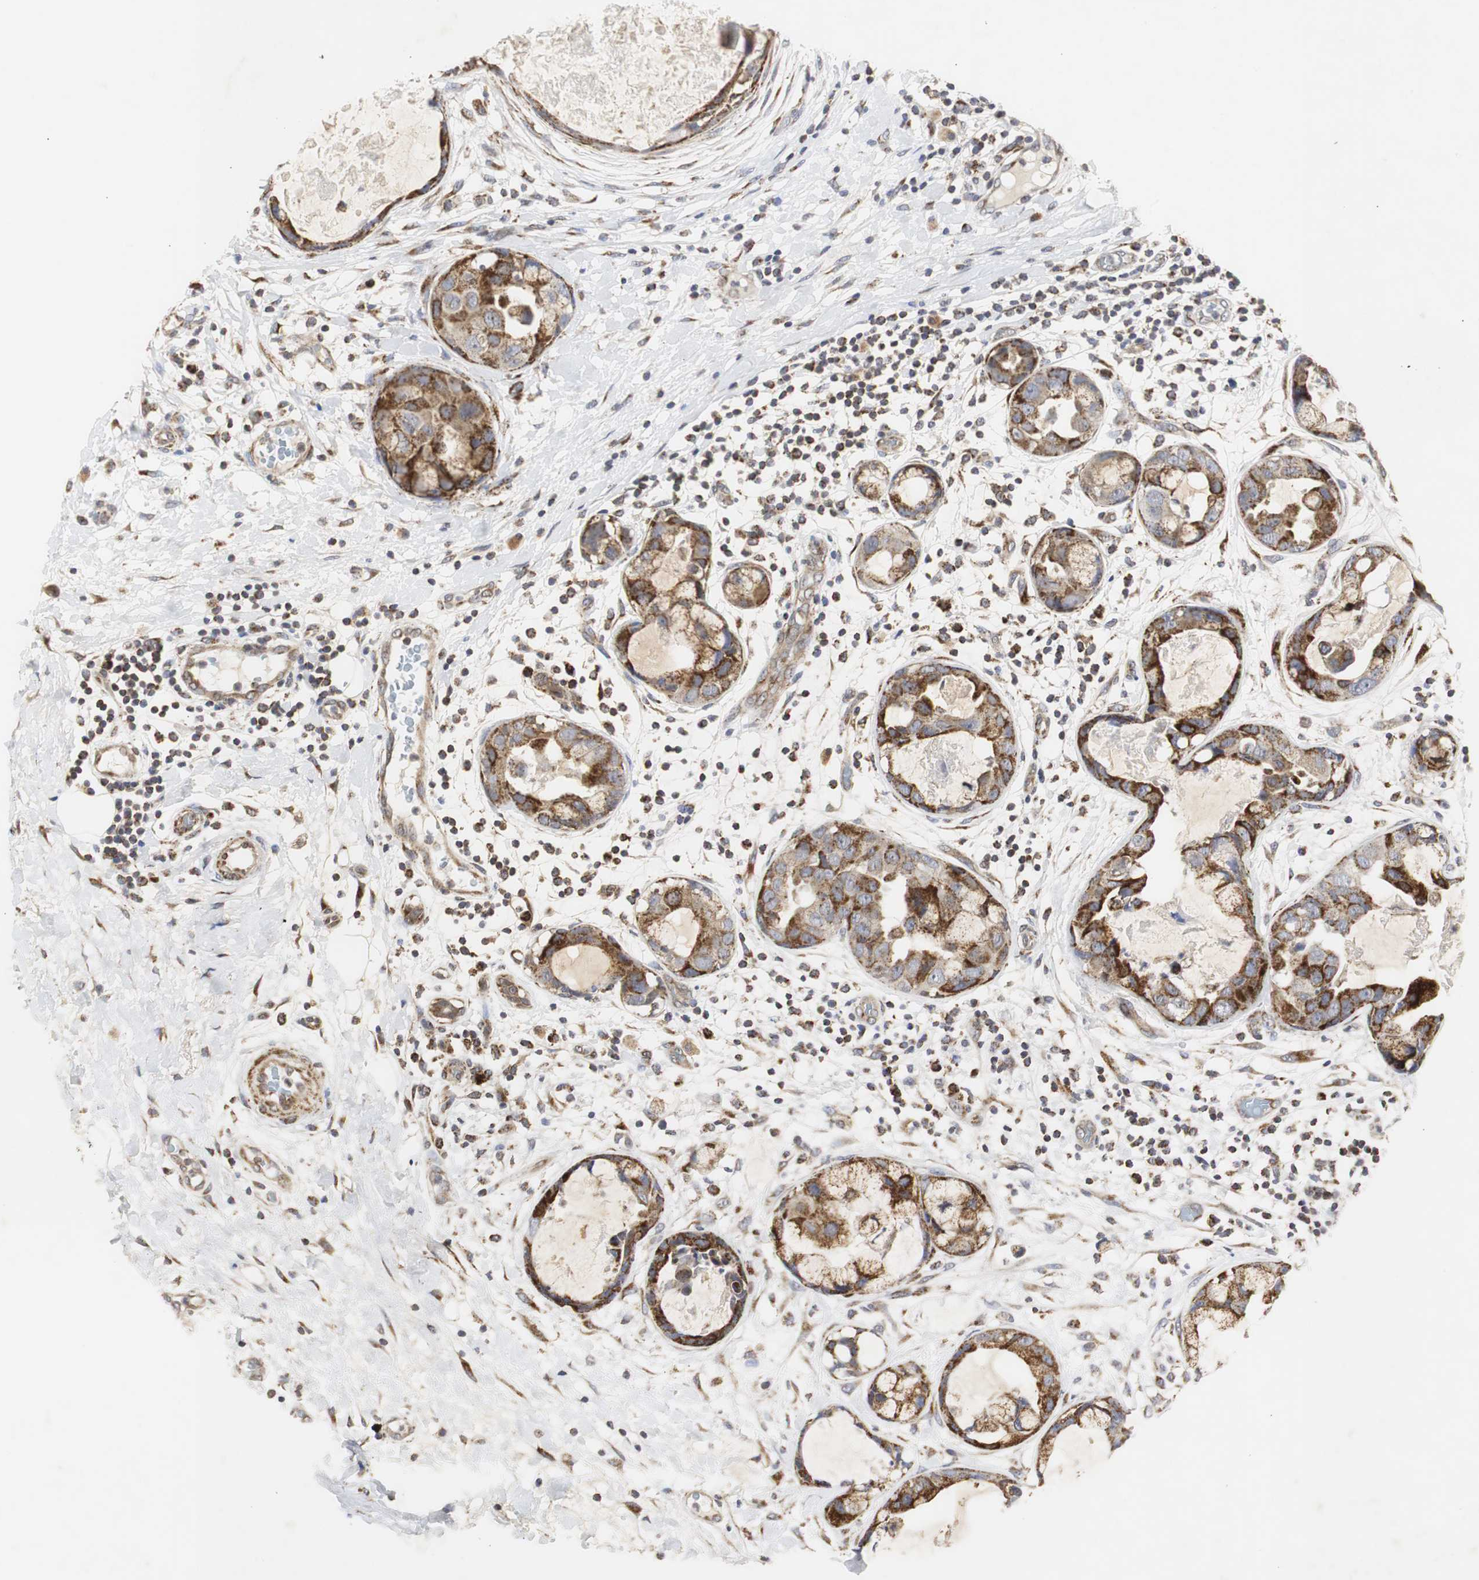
{"staining": {"intensity": "moderate", "quantity": ">75%", "location": "cytoplasmic/membranous"}, "tissue": "breast cancer", "cell_type": "Tumor cells", "image_type": "cancer", "snomed": [{"axis": "morphology", "description": "Duct carcinoma"}, {"axis": "topography", "description": "Breast"}], "caption": "Moderate cytoplasmic/membranous staining for a protein is identified in about >75% of tumor cells of breast cancer using immunohistochemistry.", "gene": "HSD17B10", "patient": {"sex": "female", "age": 40}}